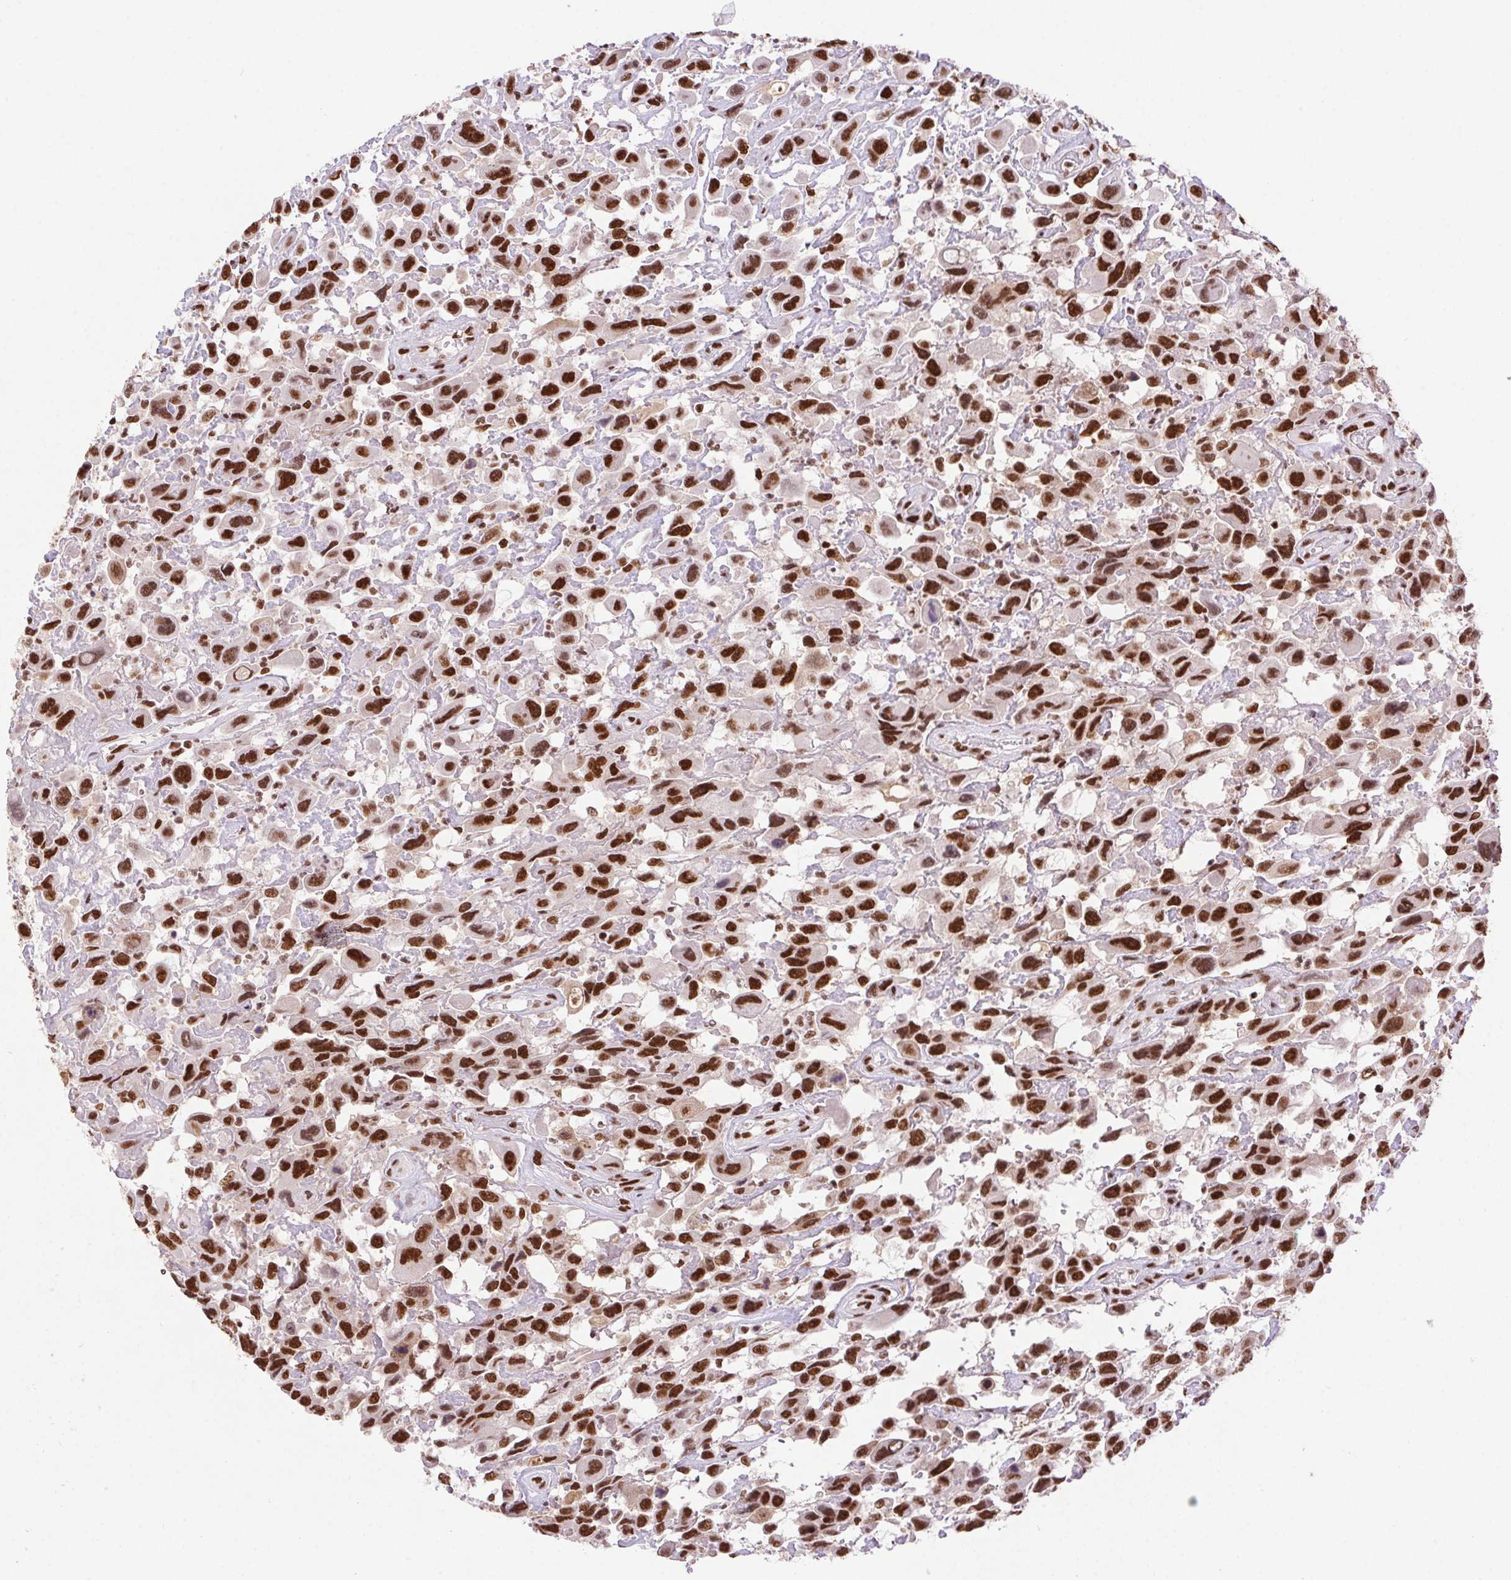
{"staining": {"intensity": "strong", "quantity": ">75%", "location": "nuclear"}, "tissue": "urothelial cancer", "cell_type": "Tumor cells", "image_type": "cancer", "snomed": [{"axis": "morphology", "description": "Urothelial carcinoma, High grade"}, {"axis": "topography", "description": "Urinary bladder"}], "caption": "The histopathology image exhibits staining of high-grade urothelial carcinoma, revealing strong nuclear protein expression (brown color) within tumor cells.", "gene": "ZNF207", "patient": {"sex": "male", "age": 53}}